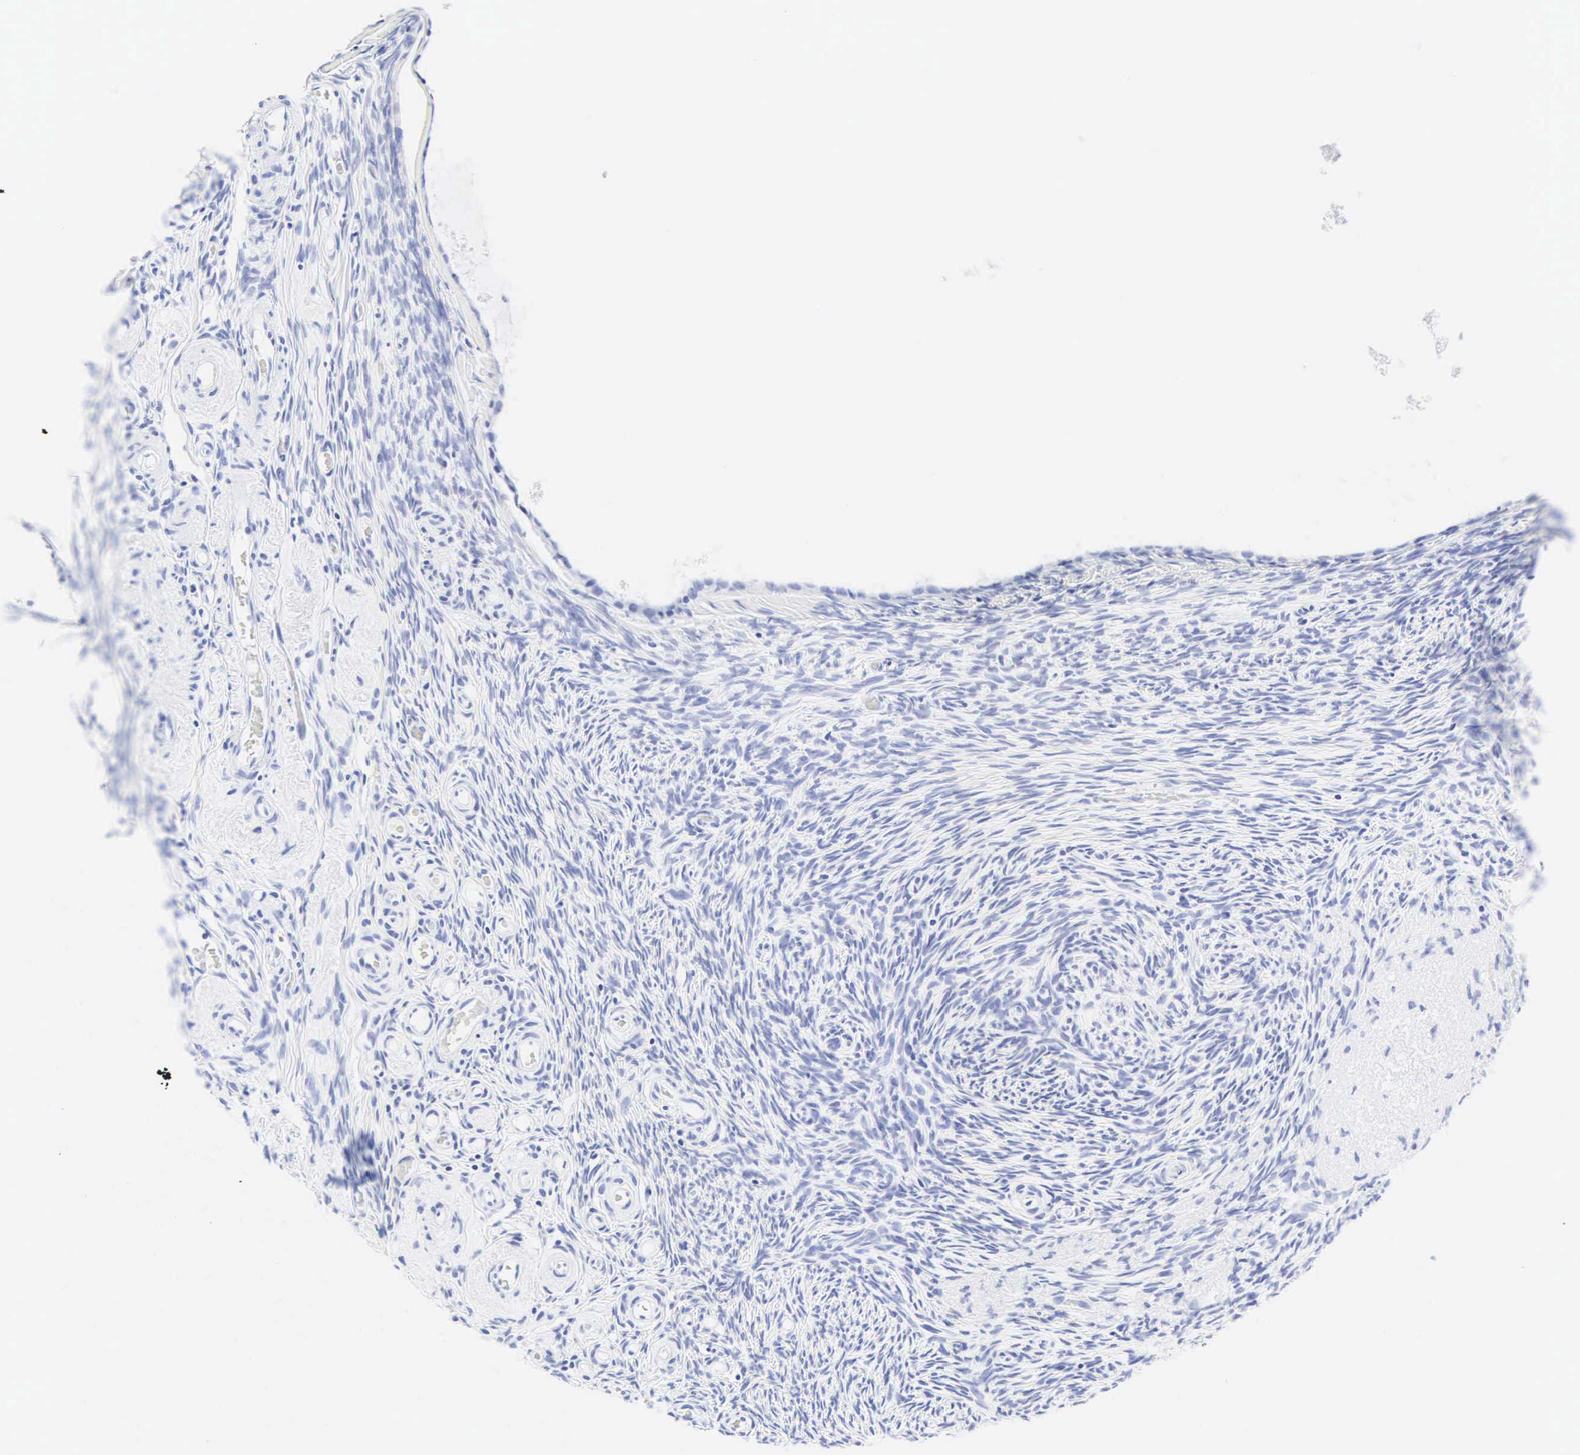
{"staining": {"intensity": "negative", "quantity": "none", "location": "none"}, "tissue": "ovary", "cell_type": "Follicle cells", "image_type": "normal", "snomed": [{"axis": "morphology", "description": "Normal tissue, NOS"}, {"axis": "topography", "description": "Ovary"}], "caption": "This is an IHC micrograph of unremarkable ovary. There is no staining in follicle cells.", "gene": "CGB3", "patient": {"sex": "female", "age": 78}}